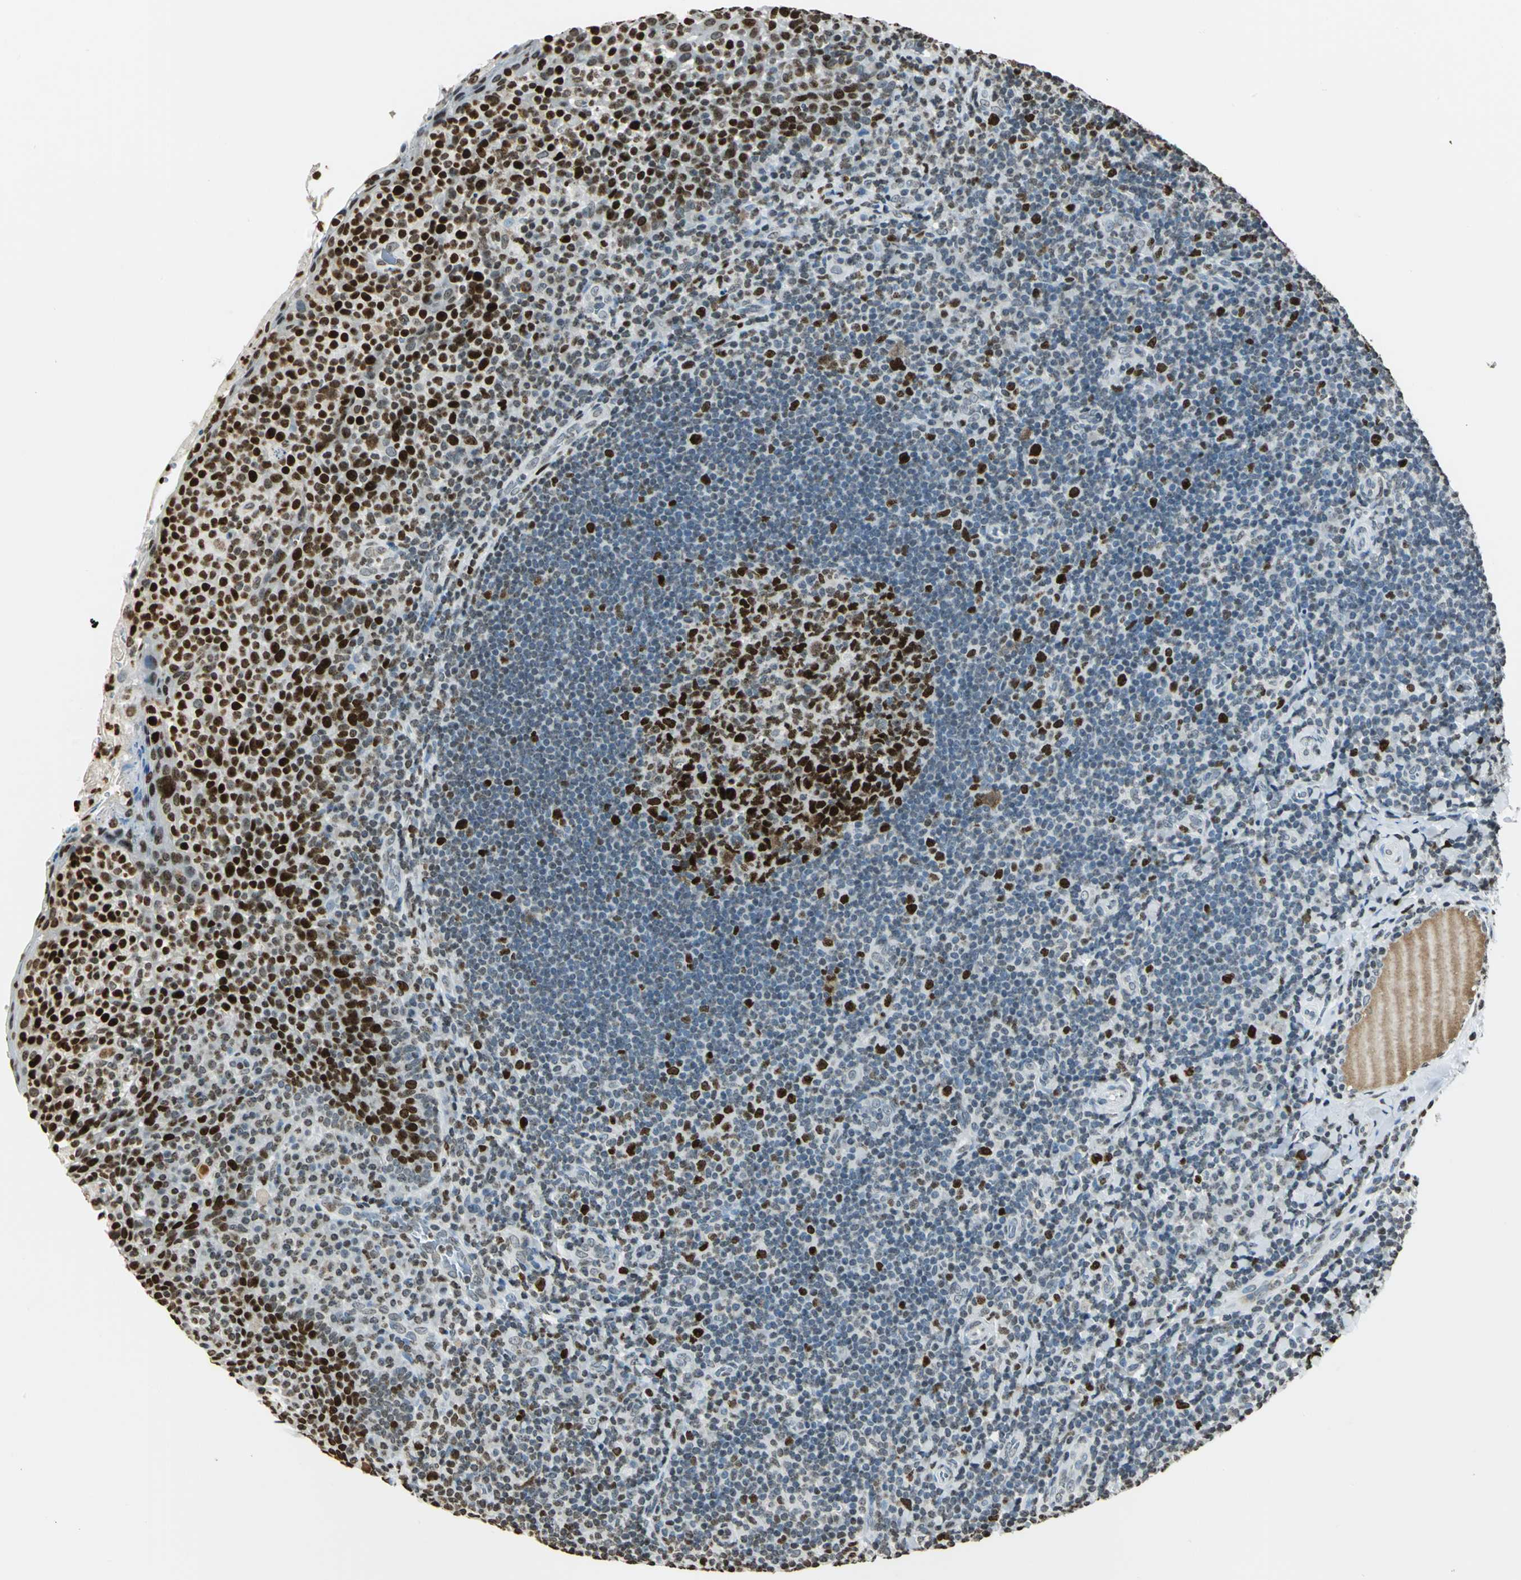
{"staining": {"intensity": "strong", "quantity": ">75%", "location": "nuclear"}, "tissue": "tonsil", "cell_type": "Germinal center cells", "image_type": "normal", "snomed": [{"axis": "morphology", "description": "Normal tissue, NOS"}, {"axis": "topography", "description": "Tonsil"}], "caption": "About >75% of germinal center cells in benign tonsil show strong nuclear protein expression as visualized by brown immunohistochemical staining.", "gene": "MCM4", "patient": {"sex": "male", "age": 17}}